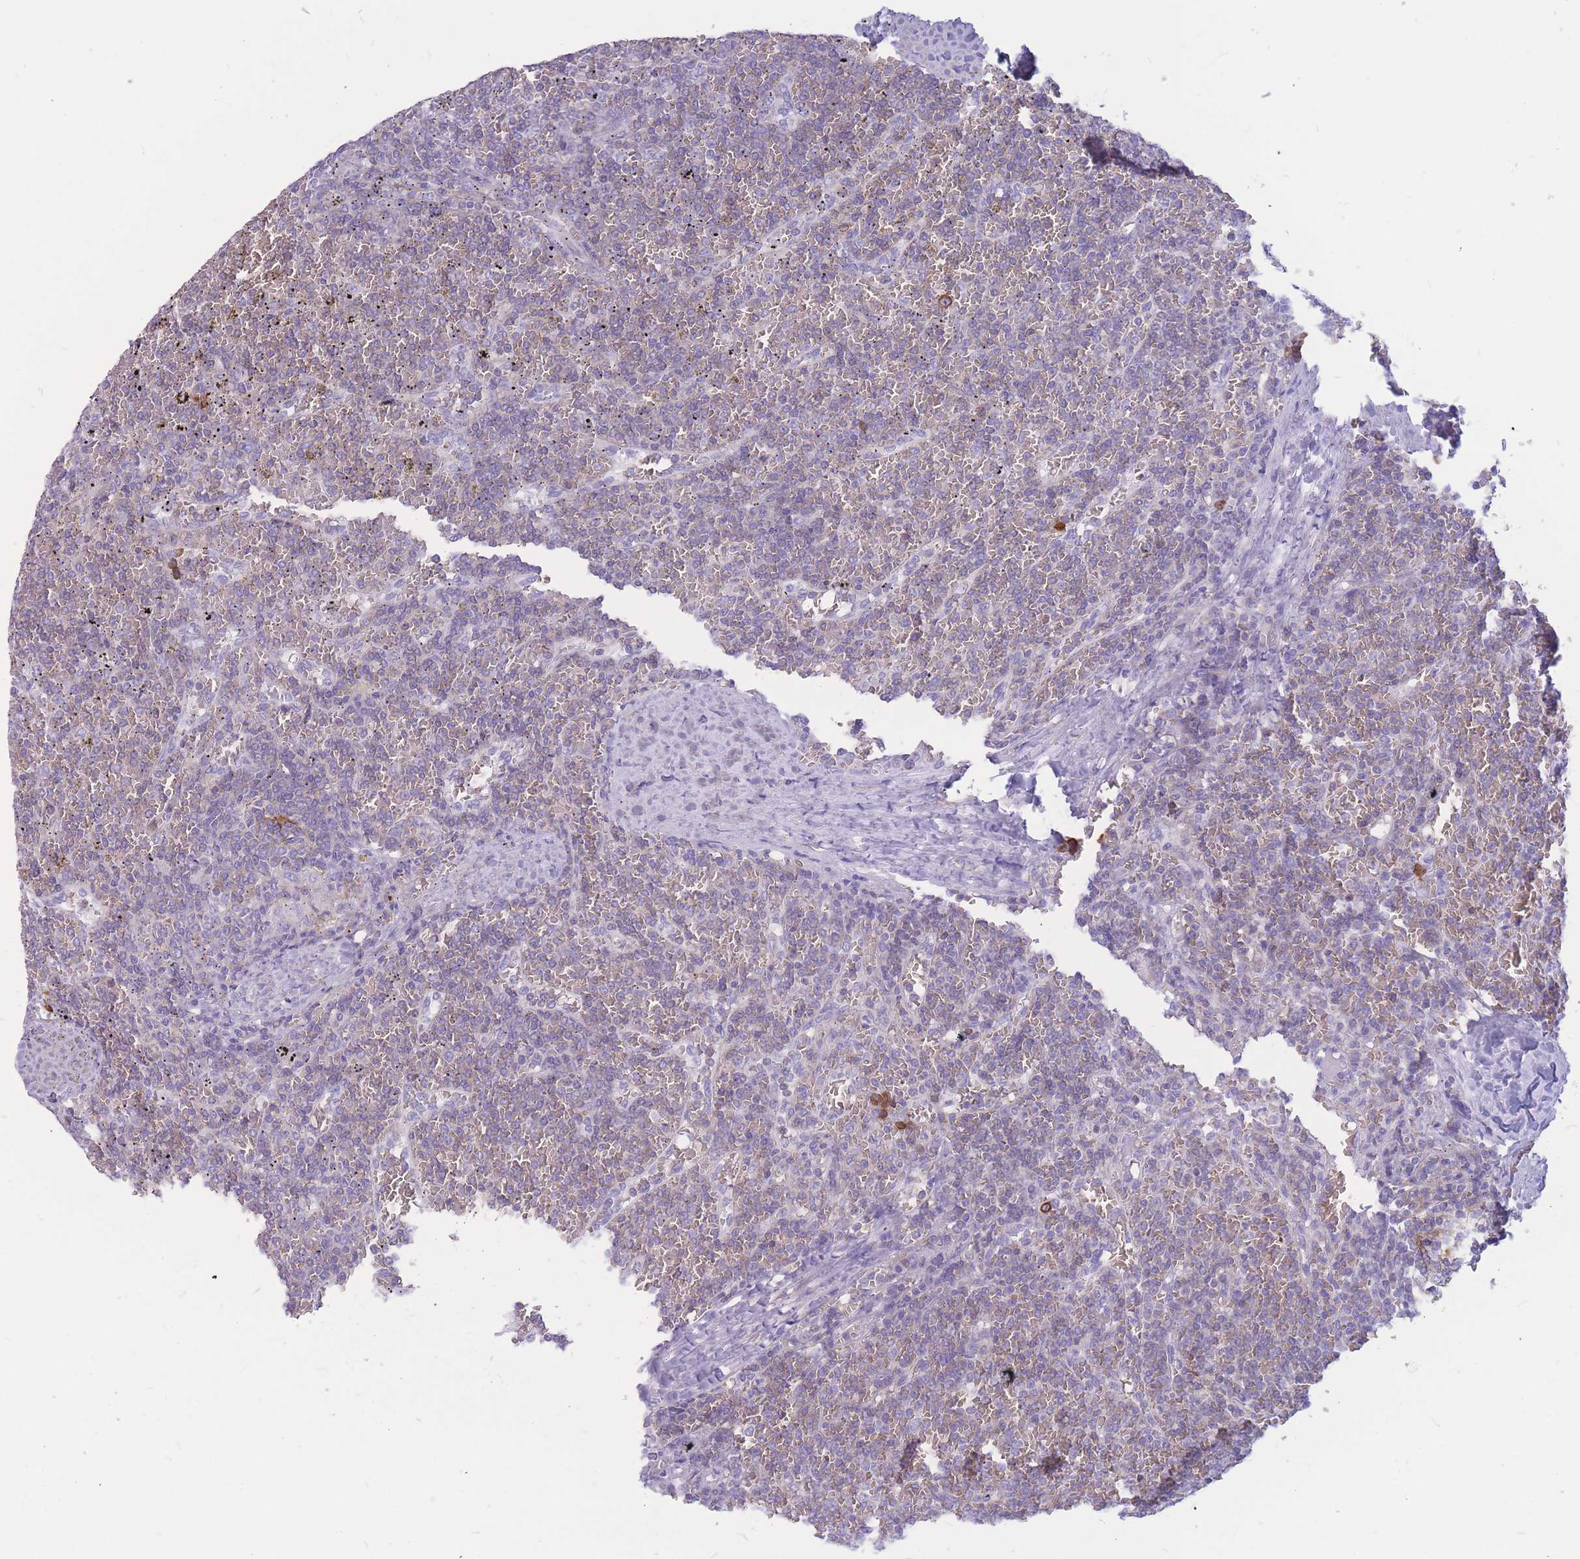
{"staining": {"intensity": "weak", "quantity": "25%-75%", "location": "cytoplasmic/membranous"}, "tissue": "lymphoma", "cell_type": "Tumor cells", "image_type": "cancer", "snomed": [{"axis": "morphology", "description": "Malignant lymphoma, non-Hodgkin's type, Low grade"}, {"axis": "topography", "description": "Spleen"}], "caption": "Protein staining shows weak cytoplasmic/membranous positivity in approximately 25%-75% of tumor cells in malignant lymphoma, non-Hodgkin's type (low-grade).", "gene": "ADD2", "patient": {"sex": "female", "age": 19}}